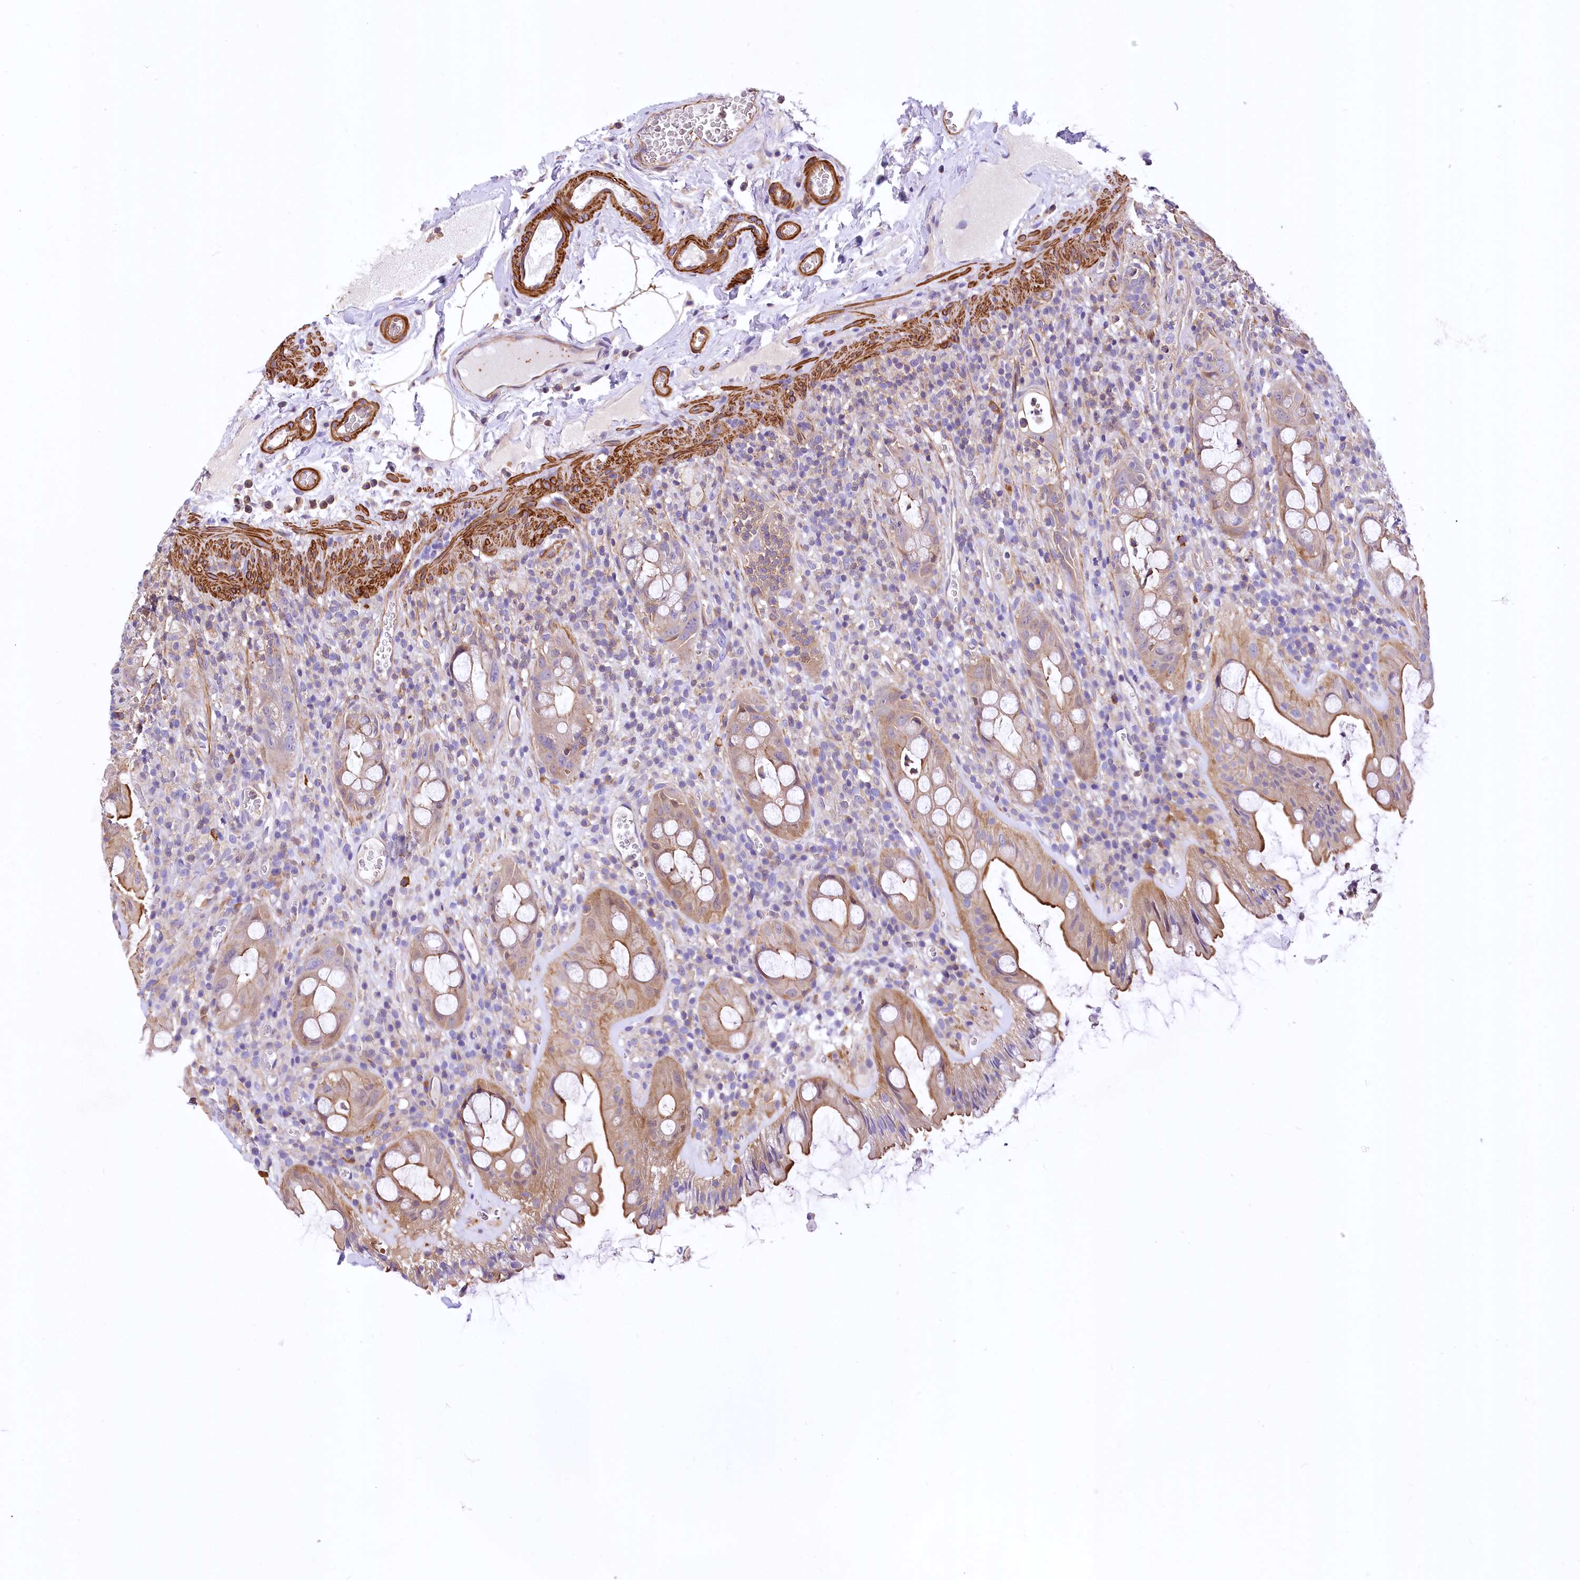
{"staining": {"intensity": "moderate", "quantity": ">75%", "location": "cytoplasmic/membranous"}, "tissue": "rectum", "cell_type": "Glandular cells", "image_type": "normal", "snomed": [{"axis": "morphology", "description": "Normal tissue, NOS"}, {"axis": "topography", "description": "Rectum"}], "caption": "Immunohistochemical staining of normal human rectum demonstrates medium levels of moderate cytoplasmic/membranous positivity in approximately >75% of glandular cells.", "gene": "DPP3", "patient": {"sex": "female", "age": 57}}